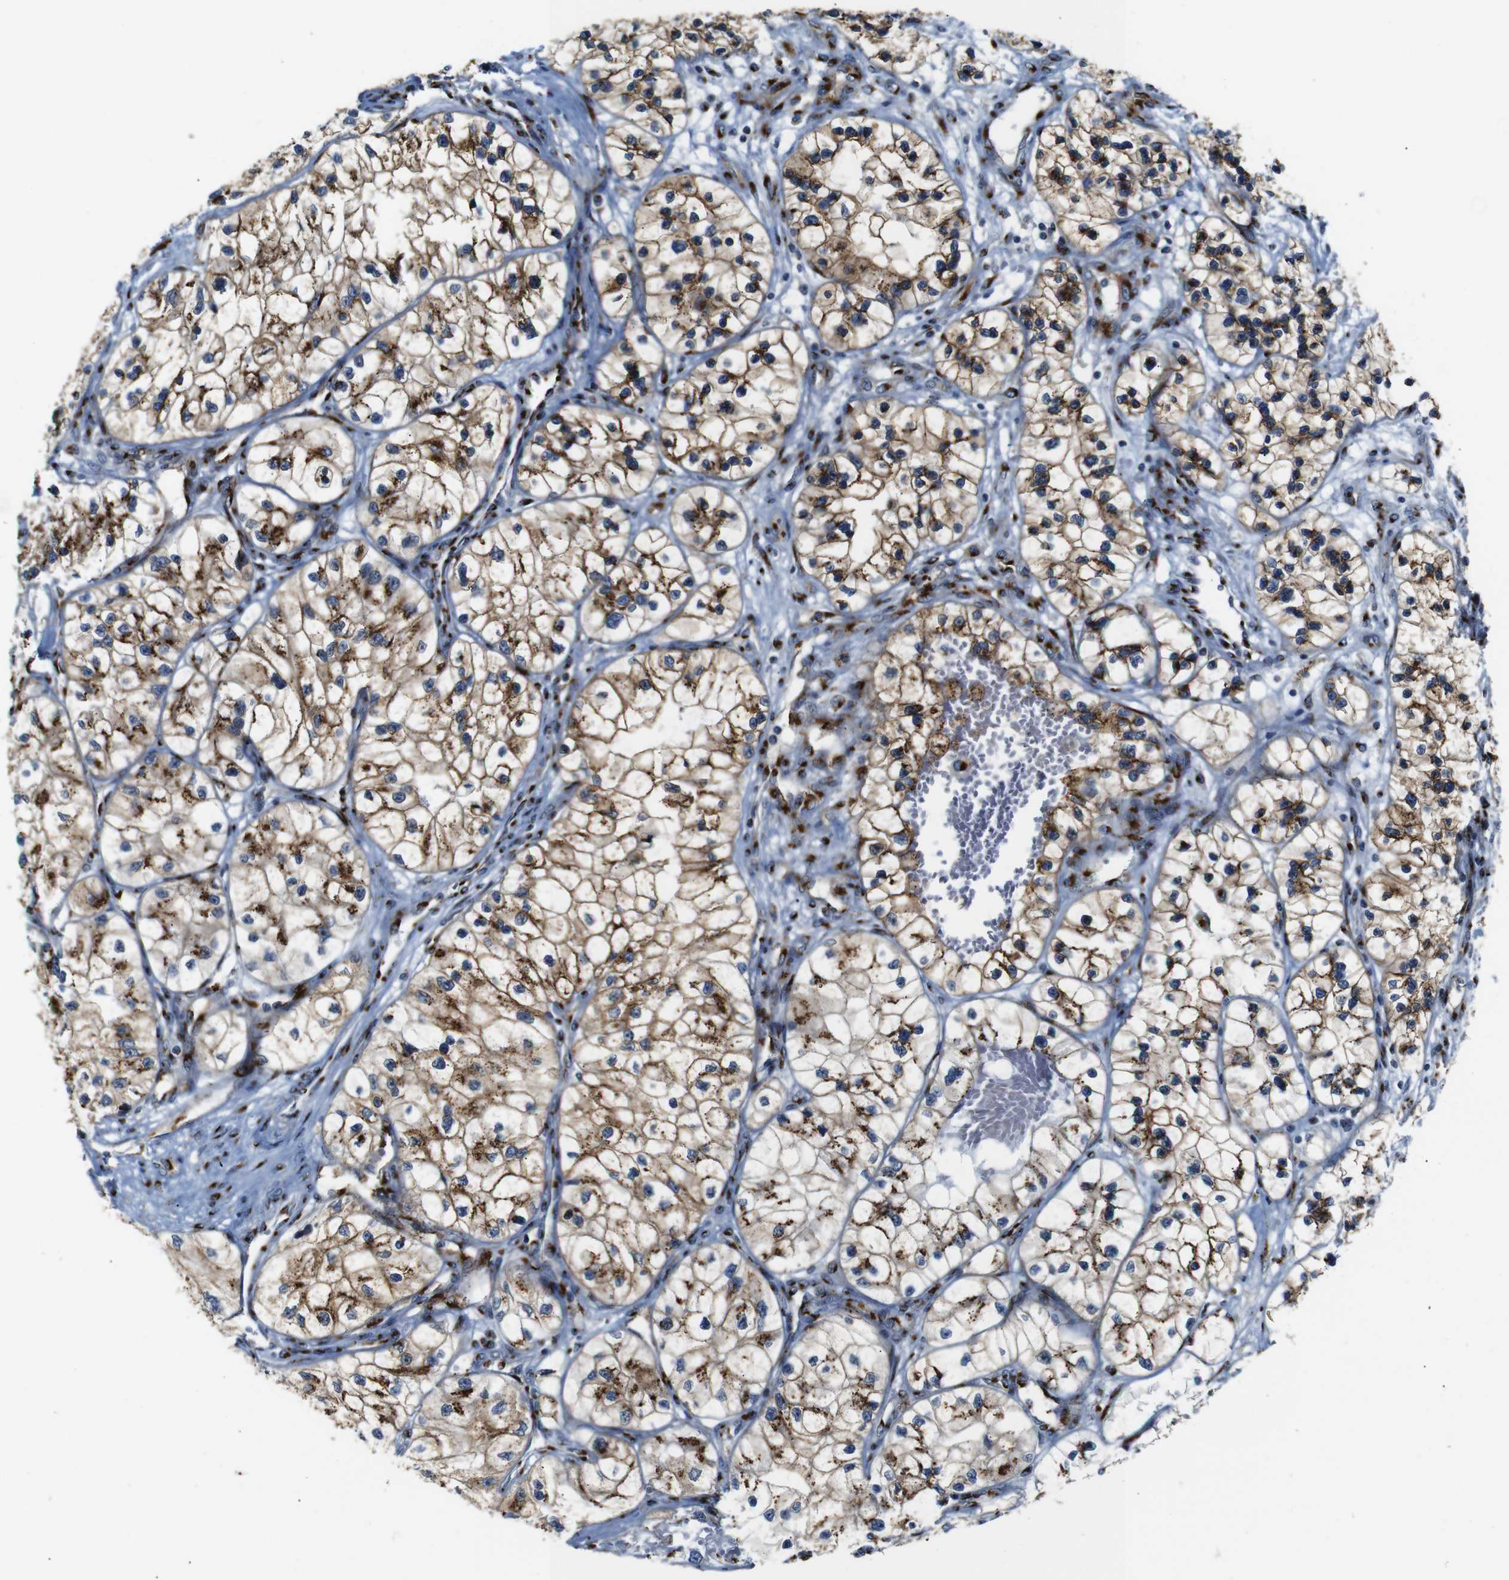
{"staining": {"intensity": "moderate", "quantity": ">75%", "location": "cytoplasmic/membranous"}, "tissue": "renal cancer", "cell_type": "Tumor cells", "image_type": "cancer", "snomed": [{"axis": "morphology", "description": "Adenocarcinoma, NOS"}, {"axis": "topography", "description": "Kidney"}], "caption": "Approximately >75% of tumor cells in human renal adenocarcinoma display moderate cytoplasmic/membranous protein staining as visualized by brown immunohistochemical staining.", "gene": "TGOLN2", "patient": {"sex": "female", "age": 57}}